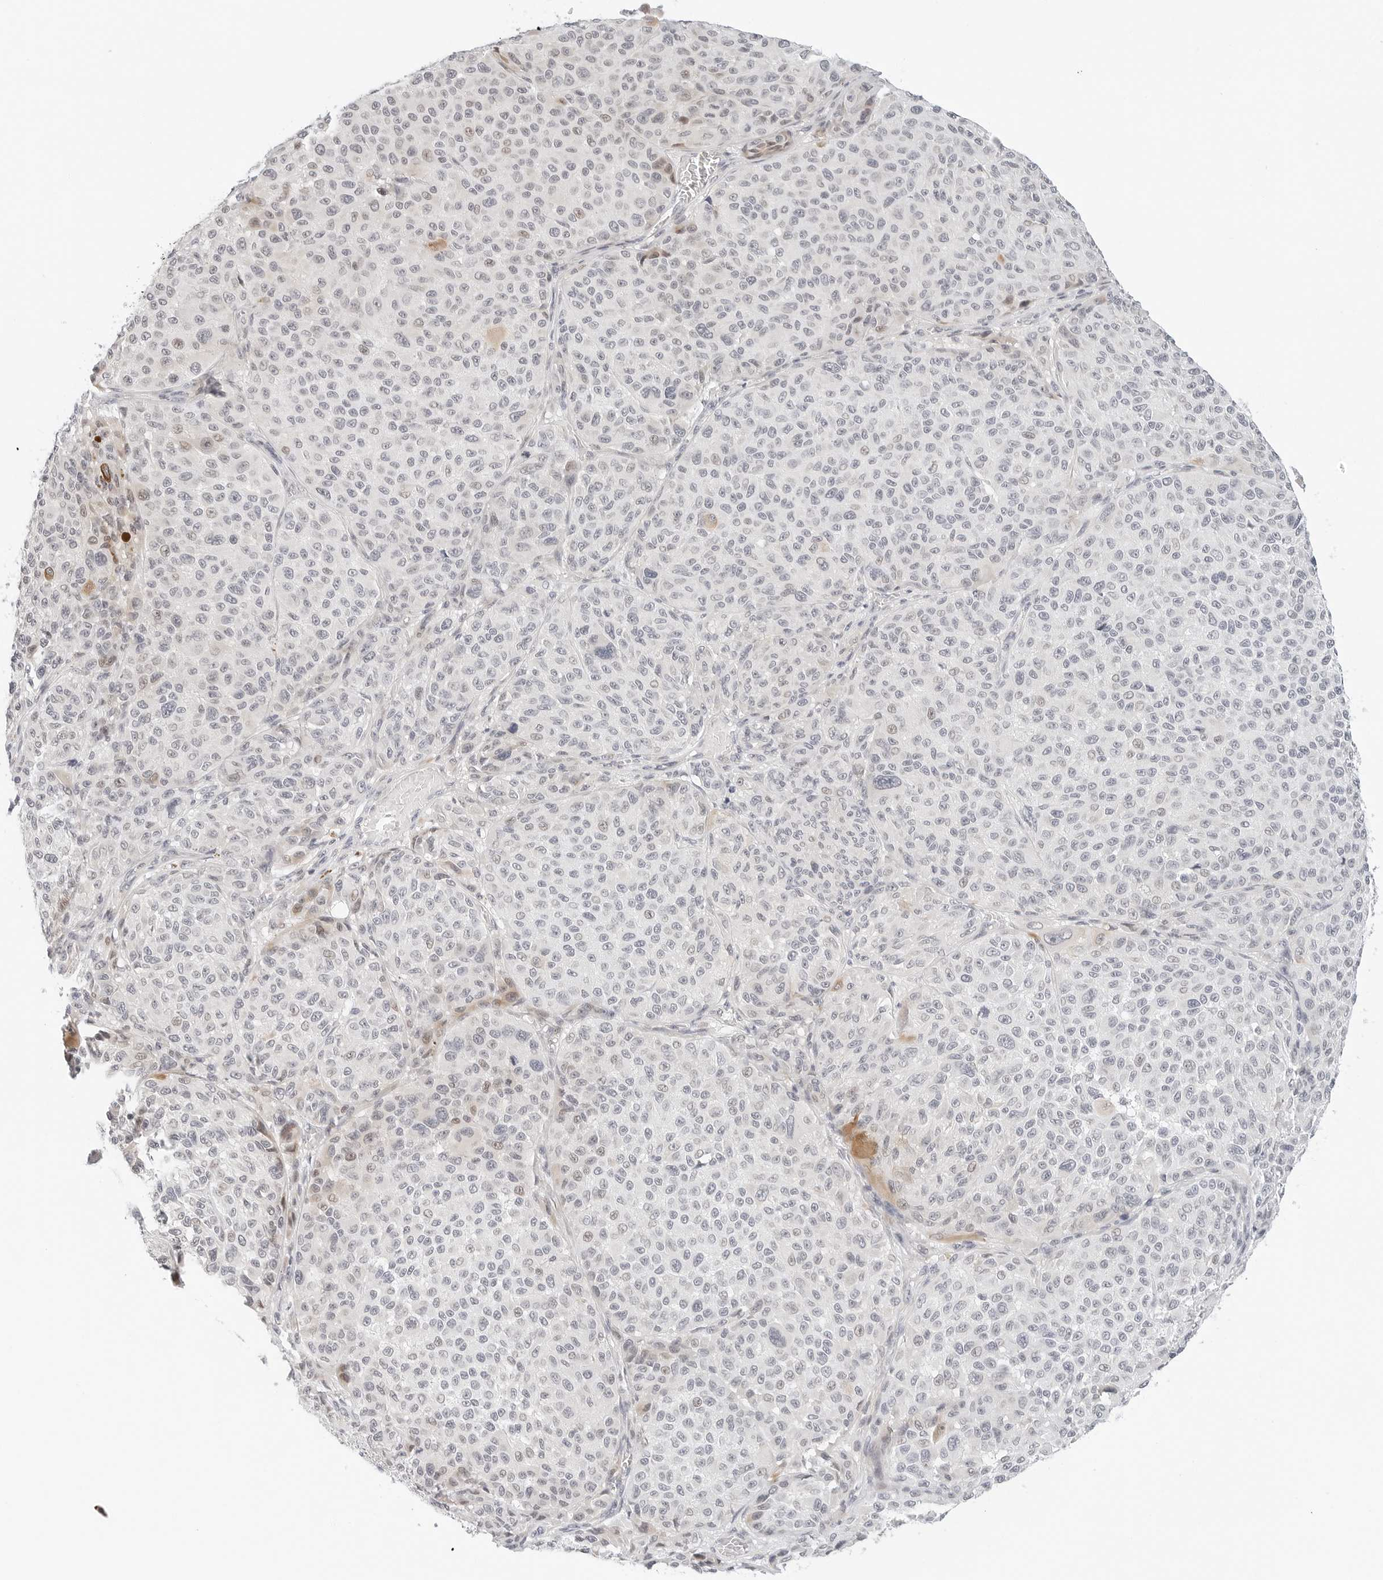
{"staining": {"intensity": "negative", "quantity": "none", "location": "none"}, "tissue": "melanoma", "cell_type": "Tumor cells", "image_type": "cancer", "snomed": [{"axis": "morphology", "description": "Malignant melanoma, NOS"}, {"axis": "topography", "description": "Skin"}], "caption": "Tumor cells are negative for protein expression in human melanoma.", "gene": "PARP10", "patient": {"sex": "male", "age": 83}}